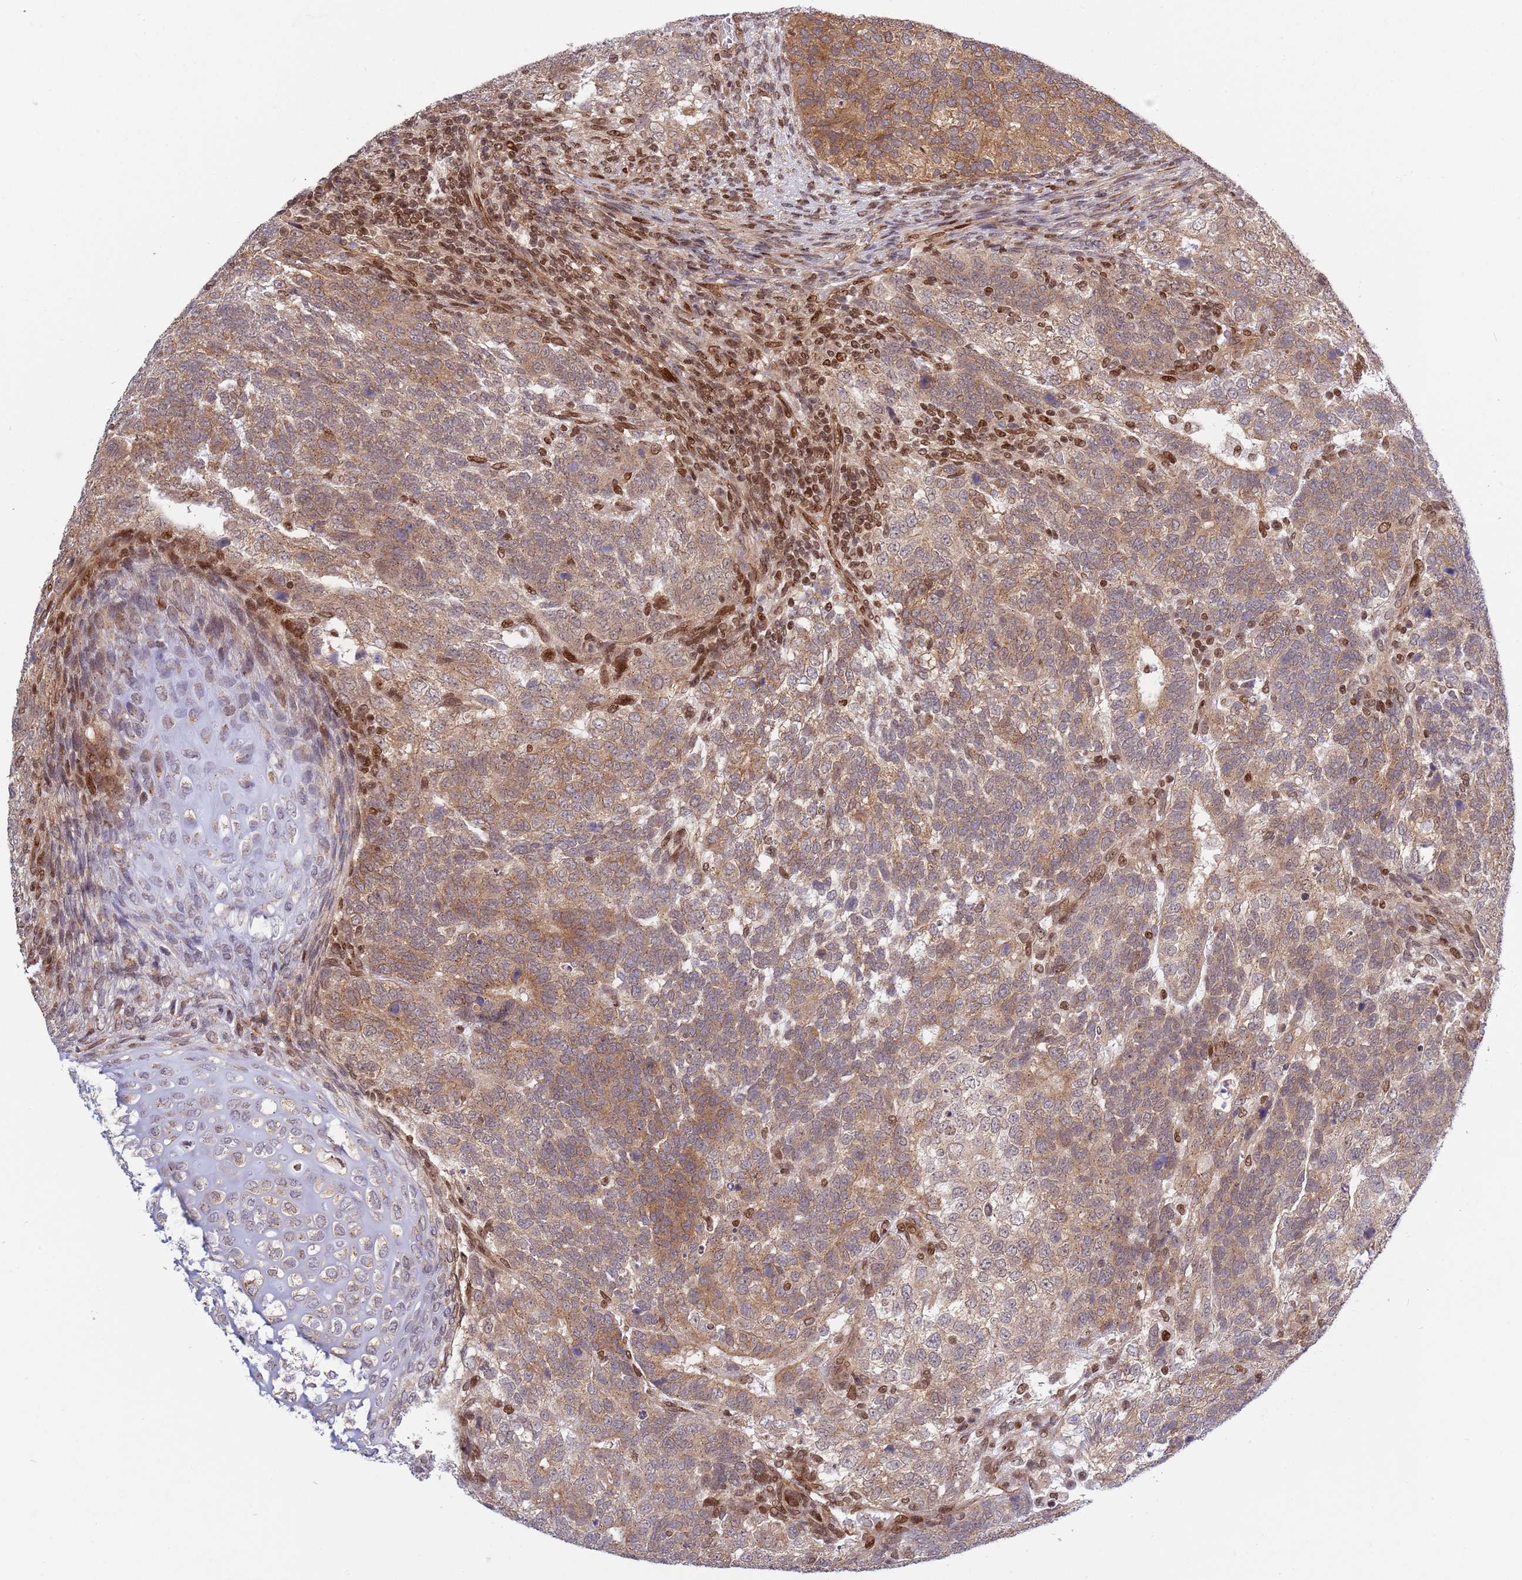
{"staining": {"intensity": "moderate", "quantity": ">75%", "location": "cytoplasmic/membranous"}, "tissue": "testis cancer", "cell_type": "Tumor cells", "image_type": "cancer", "snomed": [{"axis": "morphology", "description": "Carcinoma, Embryonal, NOS"}, {"axis": "topography", "description": "Testis"}], "caption": "Immunohistochemical staining of human testis cancer displays moderate cytoplasmic/membranous protein staining in approximately >75% of tumor cells.", "gene": "TBX10", "patient": {"sex": "male", "age": 23}}